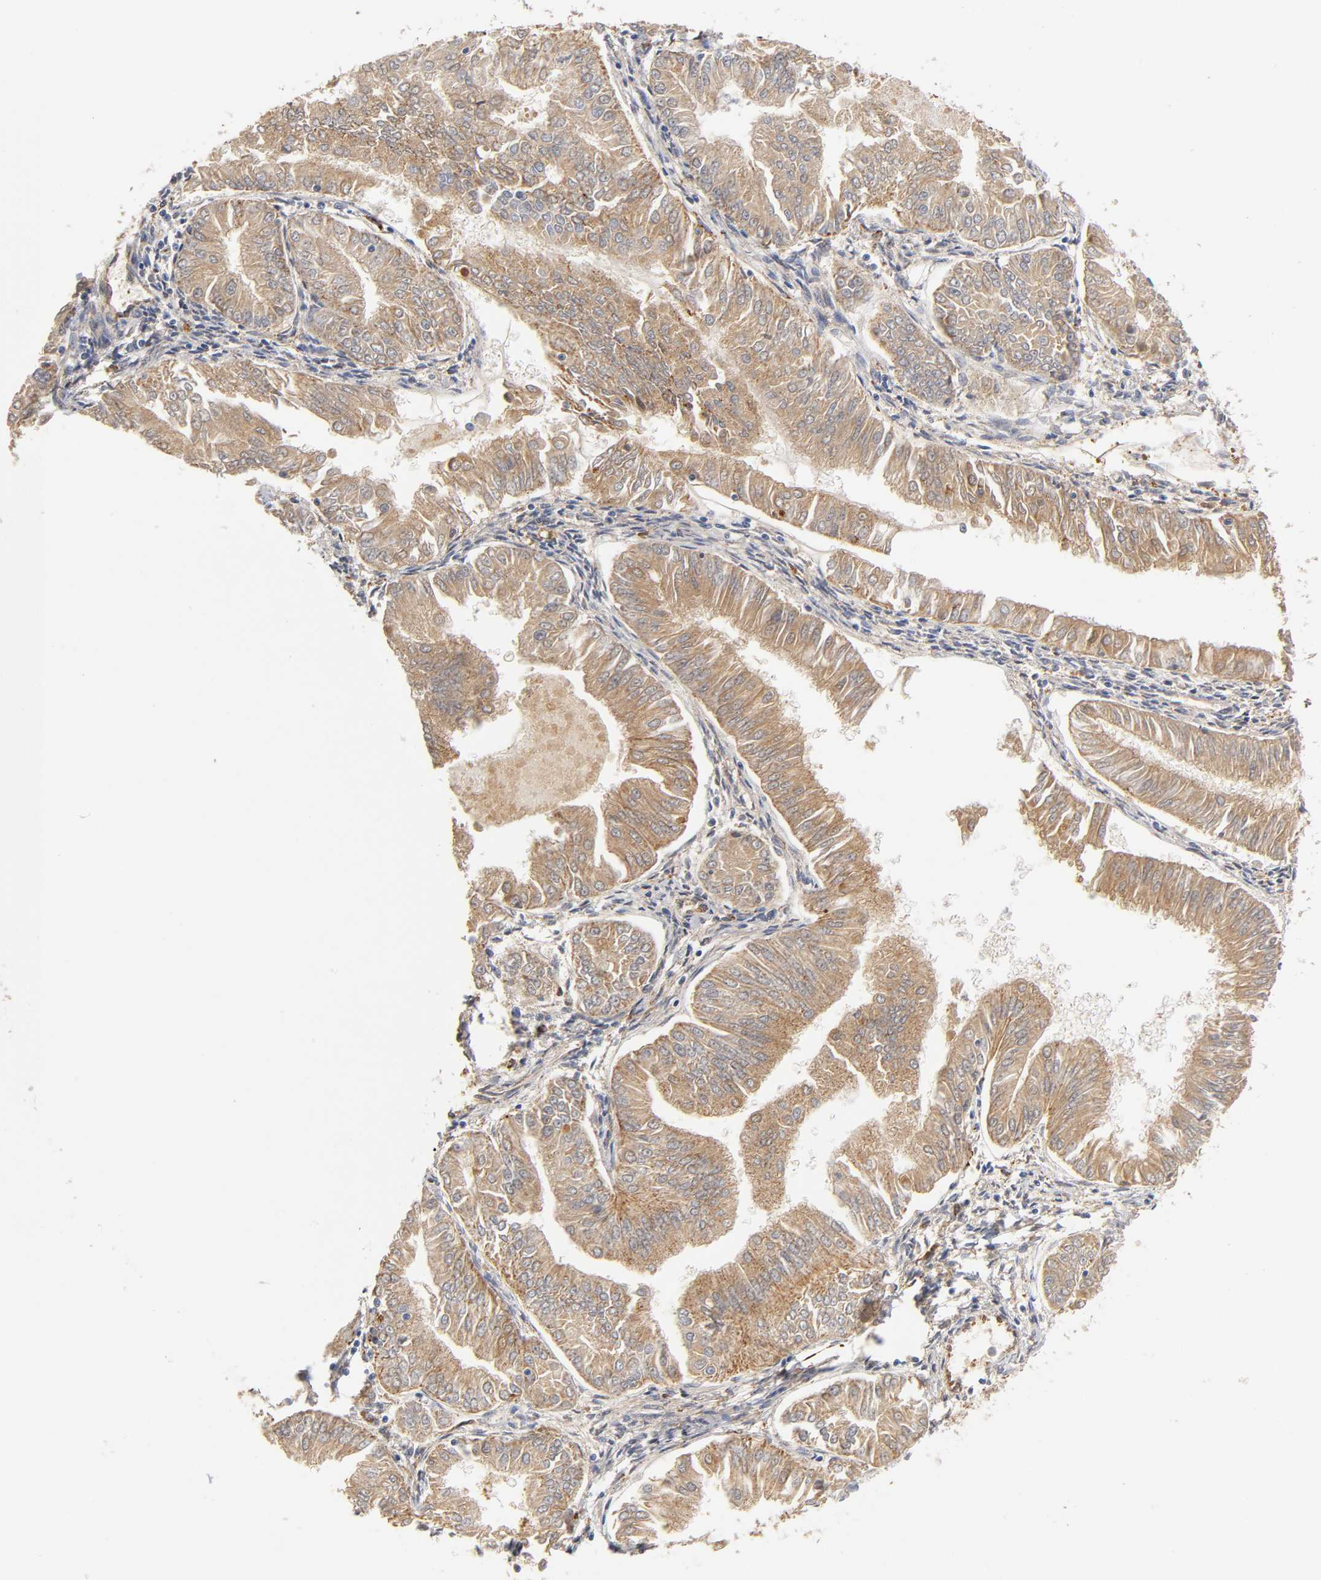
{"staining": {"intensity": "moderate", "quantity": ">75%", "location": "cytoplasmic/membranous"}, "tissue": "endometrial cancer", "cell_type": "Tumor cells", "image_type": "cancer", "snomed": [{"axis": "morphology", "description": "Adenocarcinoma, NOS"}, {"axis": "topography", "description": "Endometrium"}], "caption": "High-magnification brightfield microscopy of endometrial cancer stained with DAB (3,3'-diaminobenzidine) (brown) and counterstained with hematoxylin (blue). tumor cells exhibit moderate cytoplasmic/membranous positivity is present in approximately>75% of cells.", "gene": "ISG15", "patient": {"sex": "female", "age": 53}}